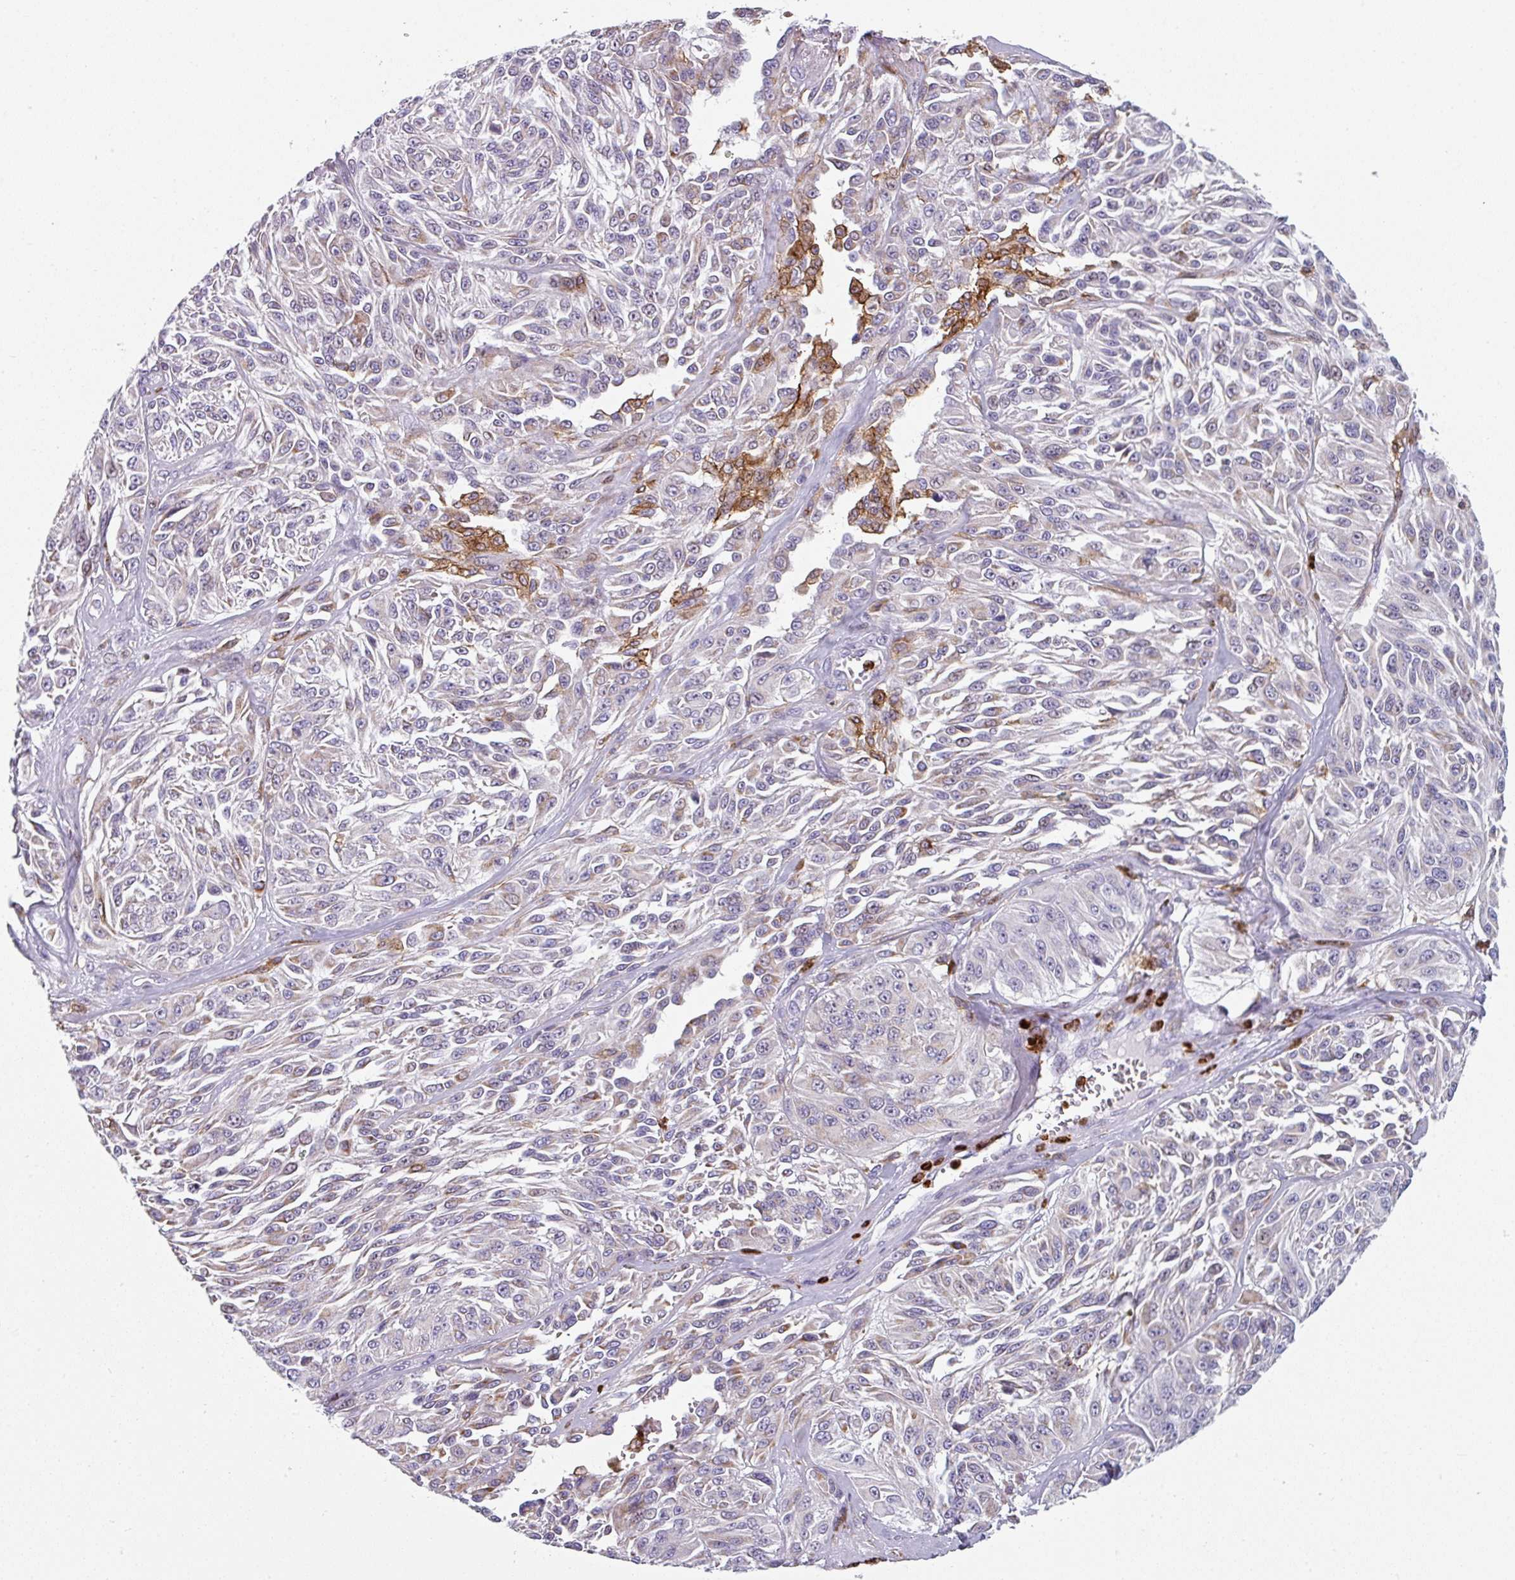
{"staining": {"intensity": "negative", "quantity": "none", "location": "none"}, "tissue": "melanoma", "cell_type": "Tumor cells", "image_type": "cancer", "snomed": [{"axis": "morphology", "description": "Malignant melanoma, NOS"}, {"axis": "topography", "description": "Skin"}], "caption": "The image displays no staining of tumor cells in melanoma.", "gene": "EXOSC5", "patient": {"sex": "male", "age": 94}}